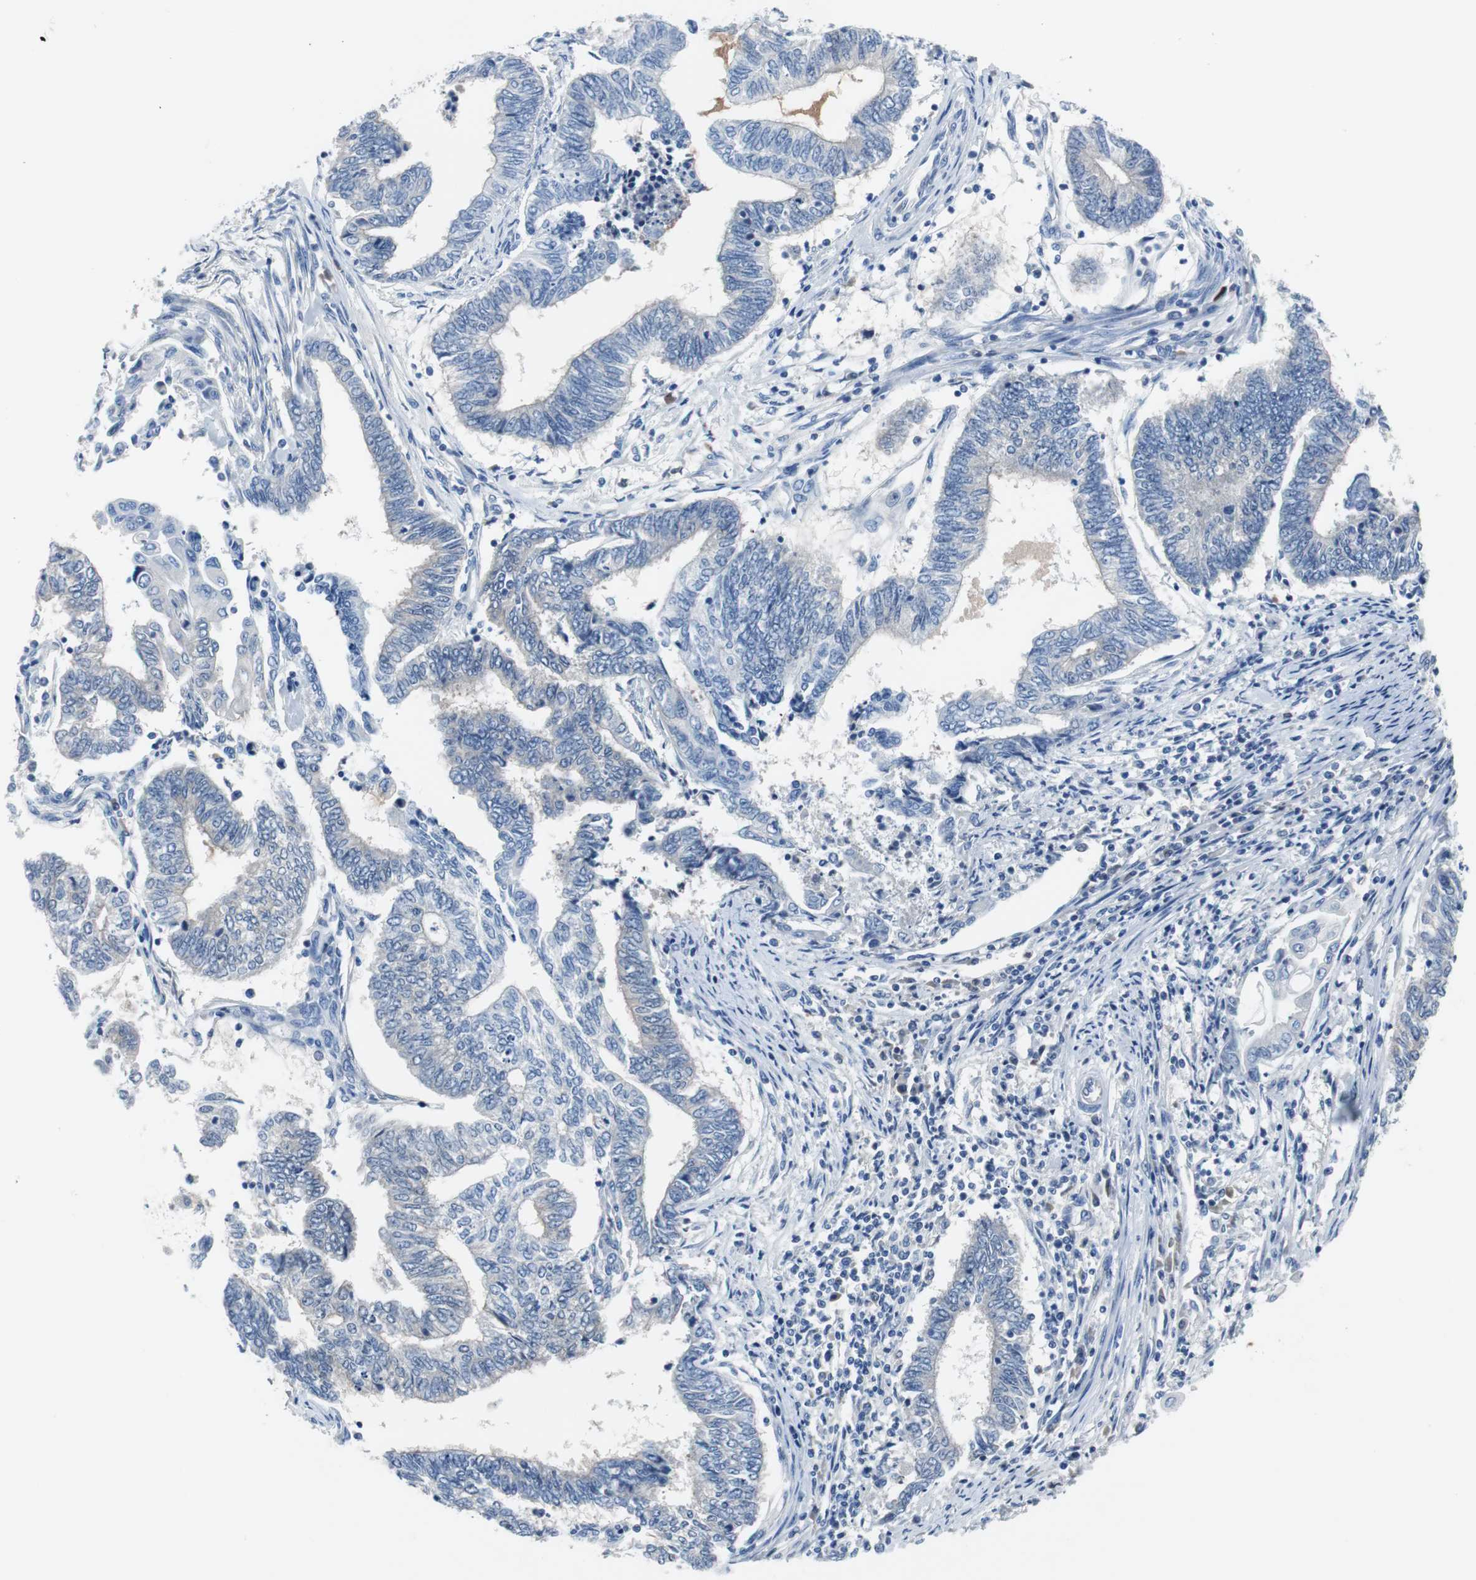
{"staining": {"intensity": "negative", "quantity": "none", "location": "none"}, "tissue": "endometrial cancer", "cell_type": "Tumor cells", "image_type": "cancer", "snomed": [{"axis": "morphology", "description": "Adenocarcinoma, NOS"}, {"axis": "topography", "description": "Uterus"}, {"axis": "topography", "description": "Endometrium"}], "caption": "There is no significant expression in tumor cells of adenocarcinoma (endometrial). (Brightfield microscopy of DAB immunohistochemistry at high magnification).", "gene": "EEF2K", "patient": {"sex": "female", "age": 70}}